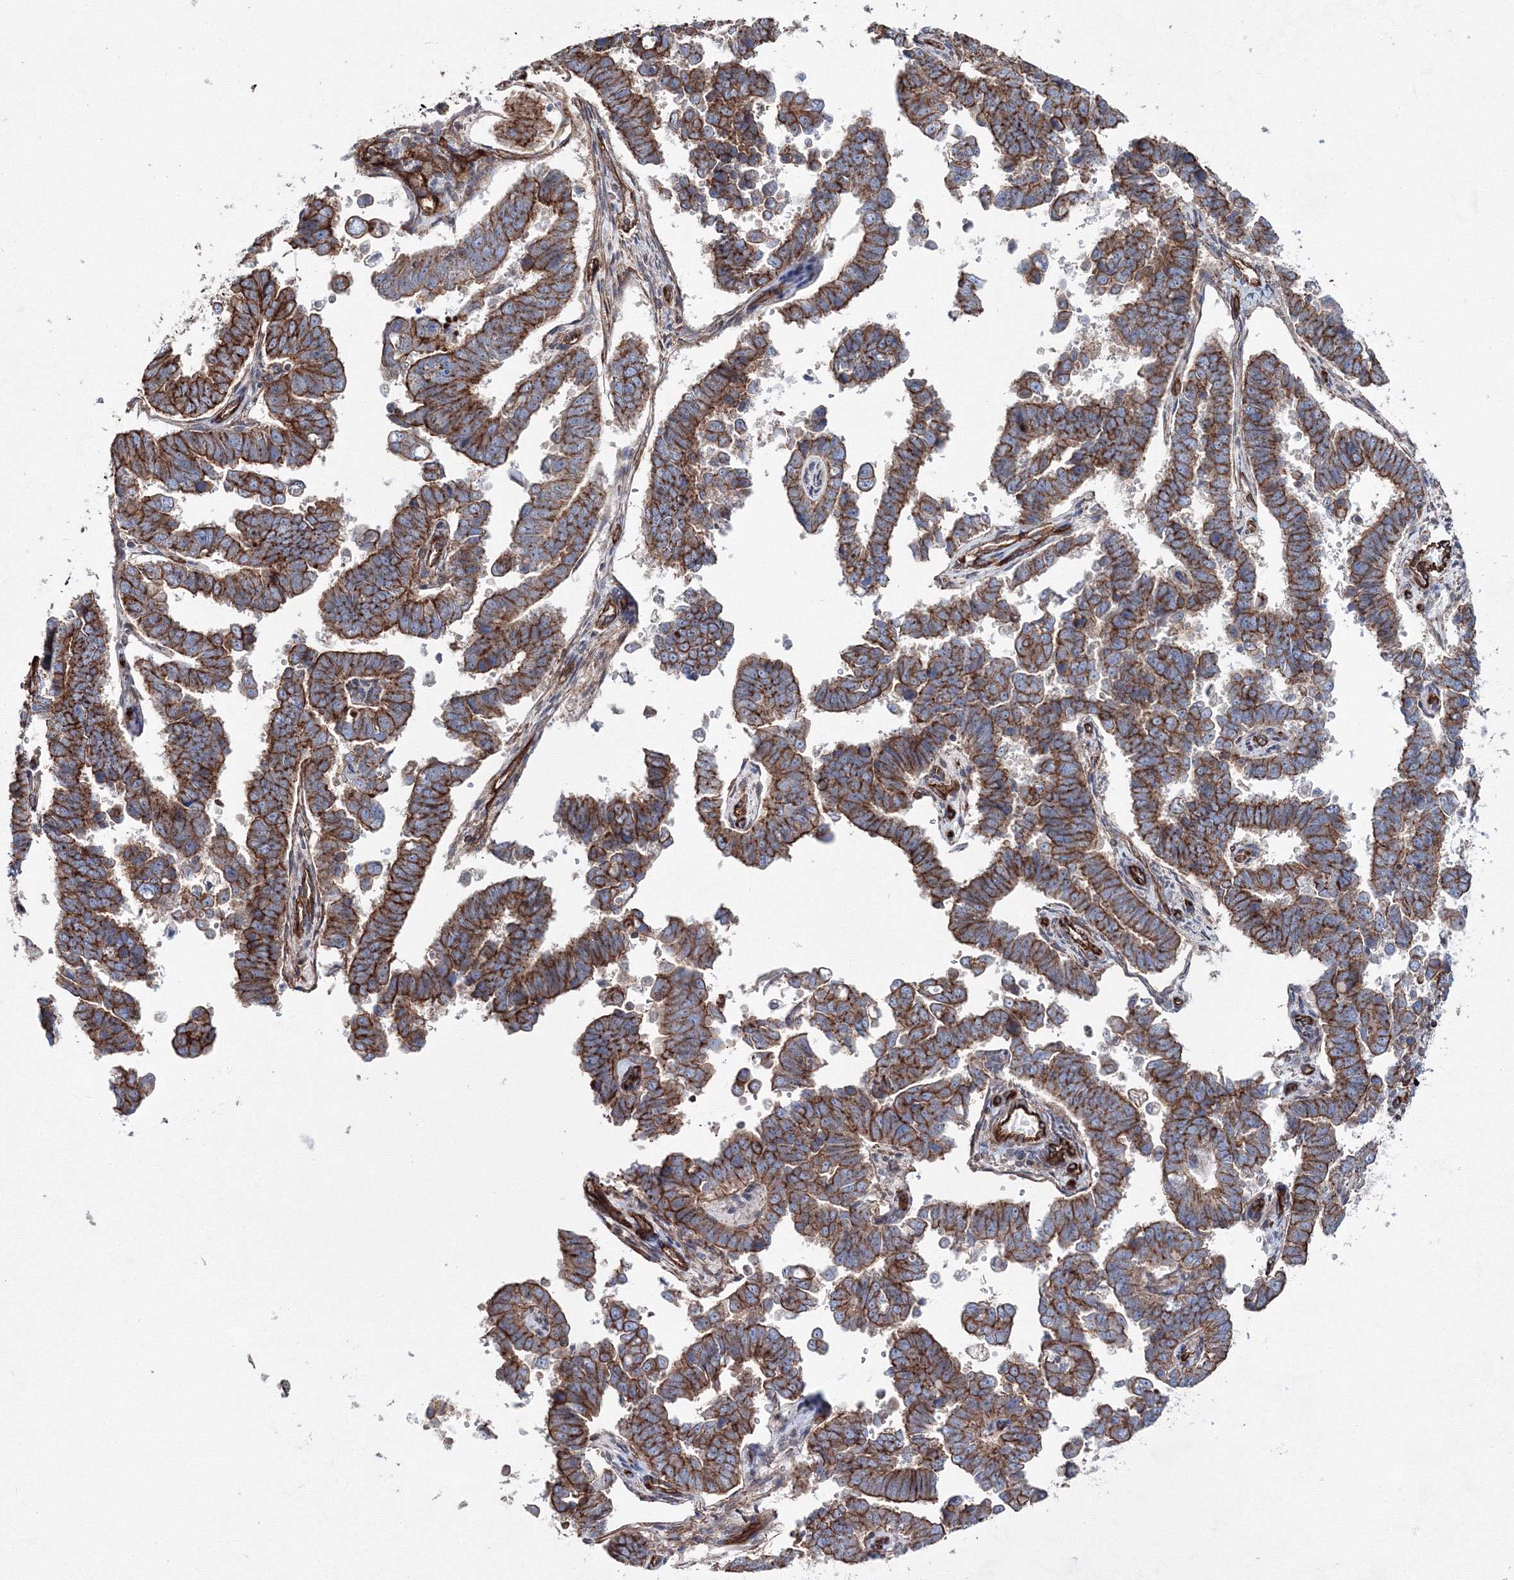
{"staining": {"intensity": "moderate", "quantity": ">75%", "location": "cytoplasmic/membranous"}, "tissue": "endometrial cancer", "cell_type": "Tumor cells", "image_type": "cancer", "snomed": [{"axis": "morphology", "description": "Adenocarcinoma, NOS"}, {"axis": "topography", "description": "Endometrium"}], "caption": "Endometrial cancer (adenocarcinoma) was stained to show a protein in brown. There is medium levels of moderate cytoplasmic/membranous staining in about >75% of tumor cells.", "gene": "ANKRD37", "patient": {"sex": "female", "age": 75}}